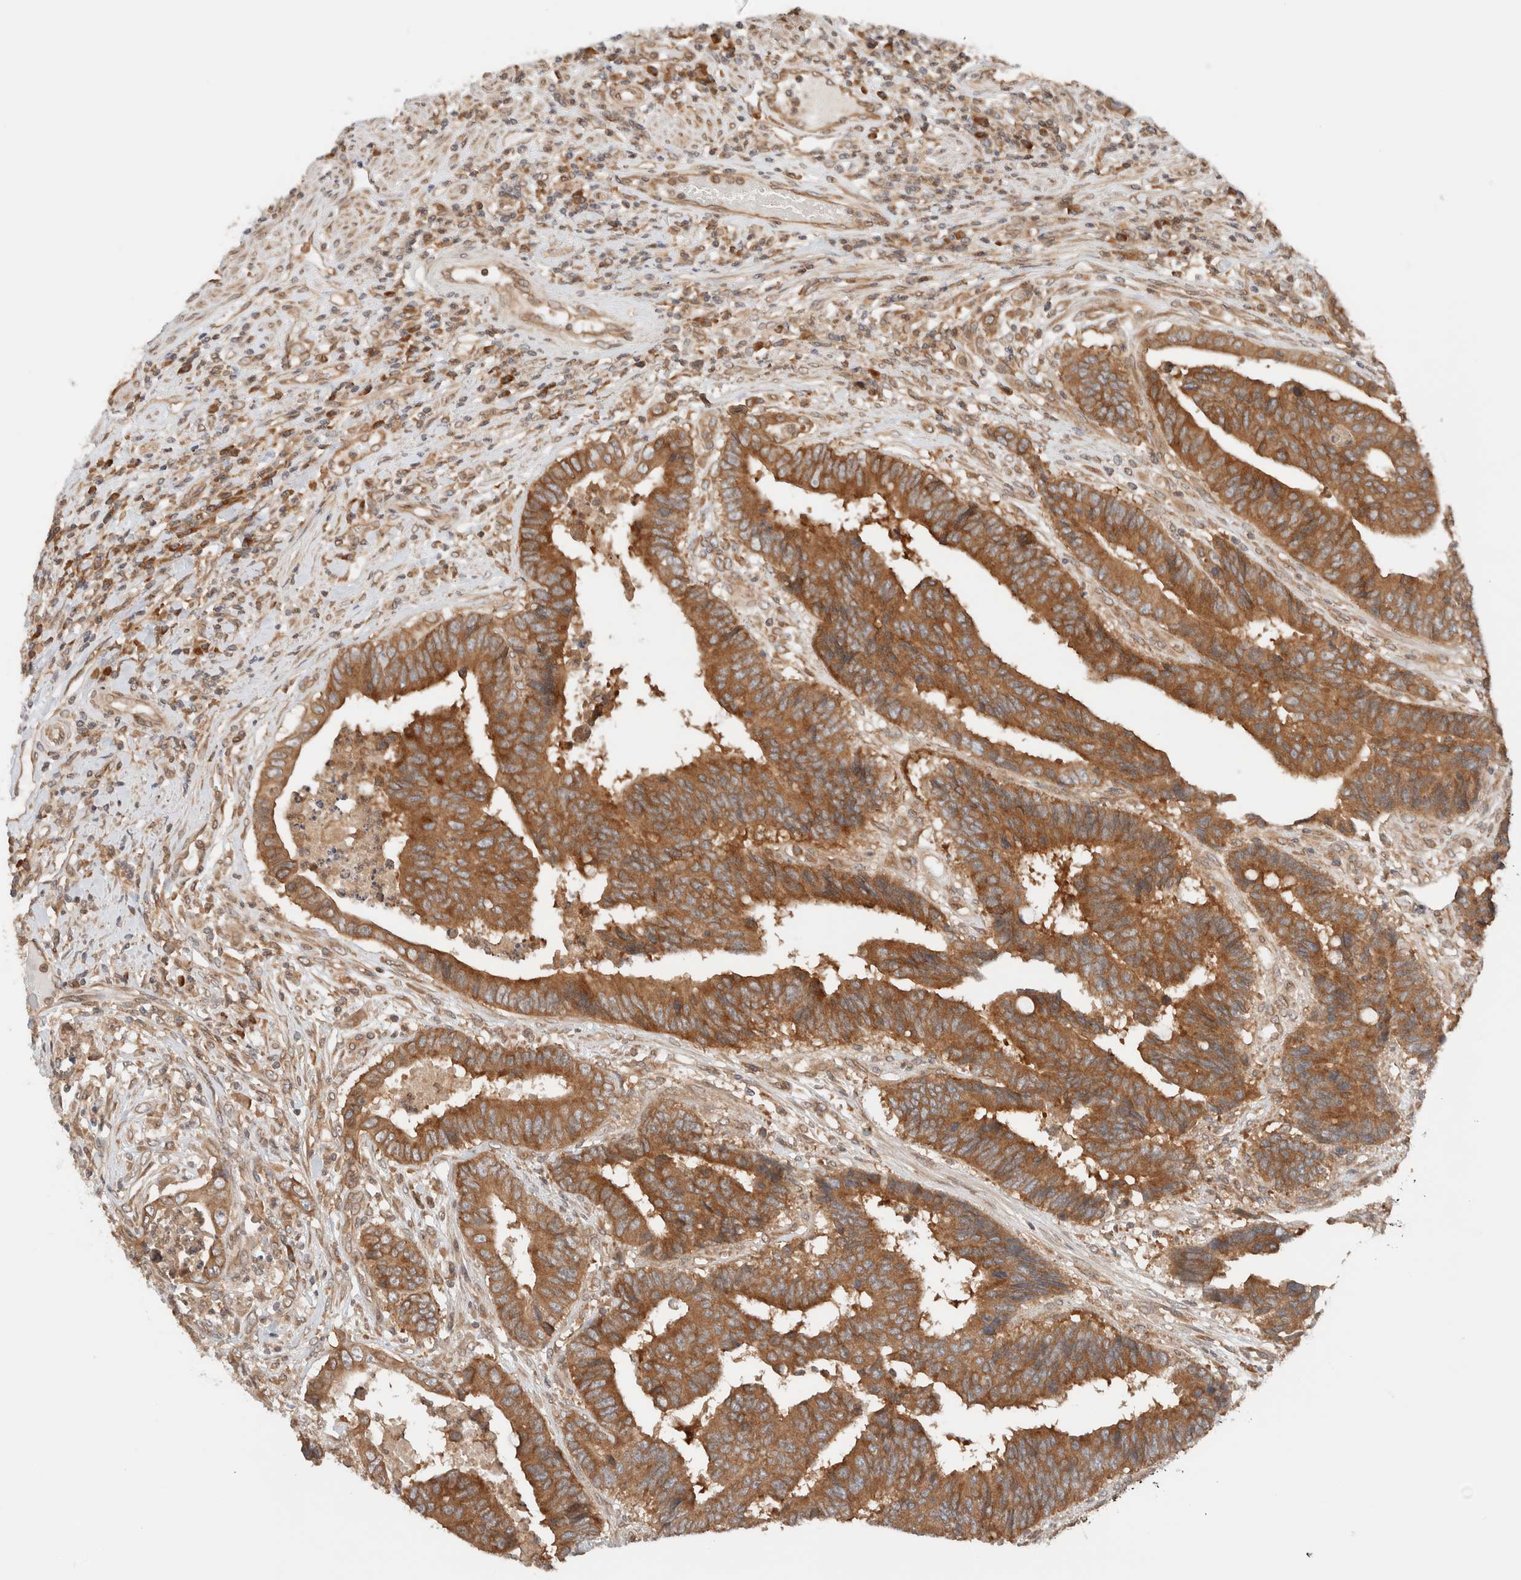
{"staining": {"intensity": "strong", "quantity": ">75%", "location": "cytoplasmic/membranous"}, "tissue": "colorectal cancer", "cell_type": "Tumor cells", "image_type": "cancer", "snomed": [{"axis": "morphology", "description": "Adenocarcinoma, NOS"}, {"axis": "topography", "description": "Rectum"}], "caption": "The histopathology image shows a brown stain indicating the presence of a protein in the cytoplasmic/membranous of tumor cells in adenocarcinoma (colorectal).", "gene": "ARFGEF2", "patient": {"sex": "male", "age": 84}}